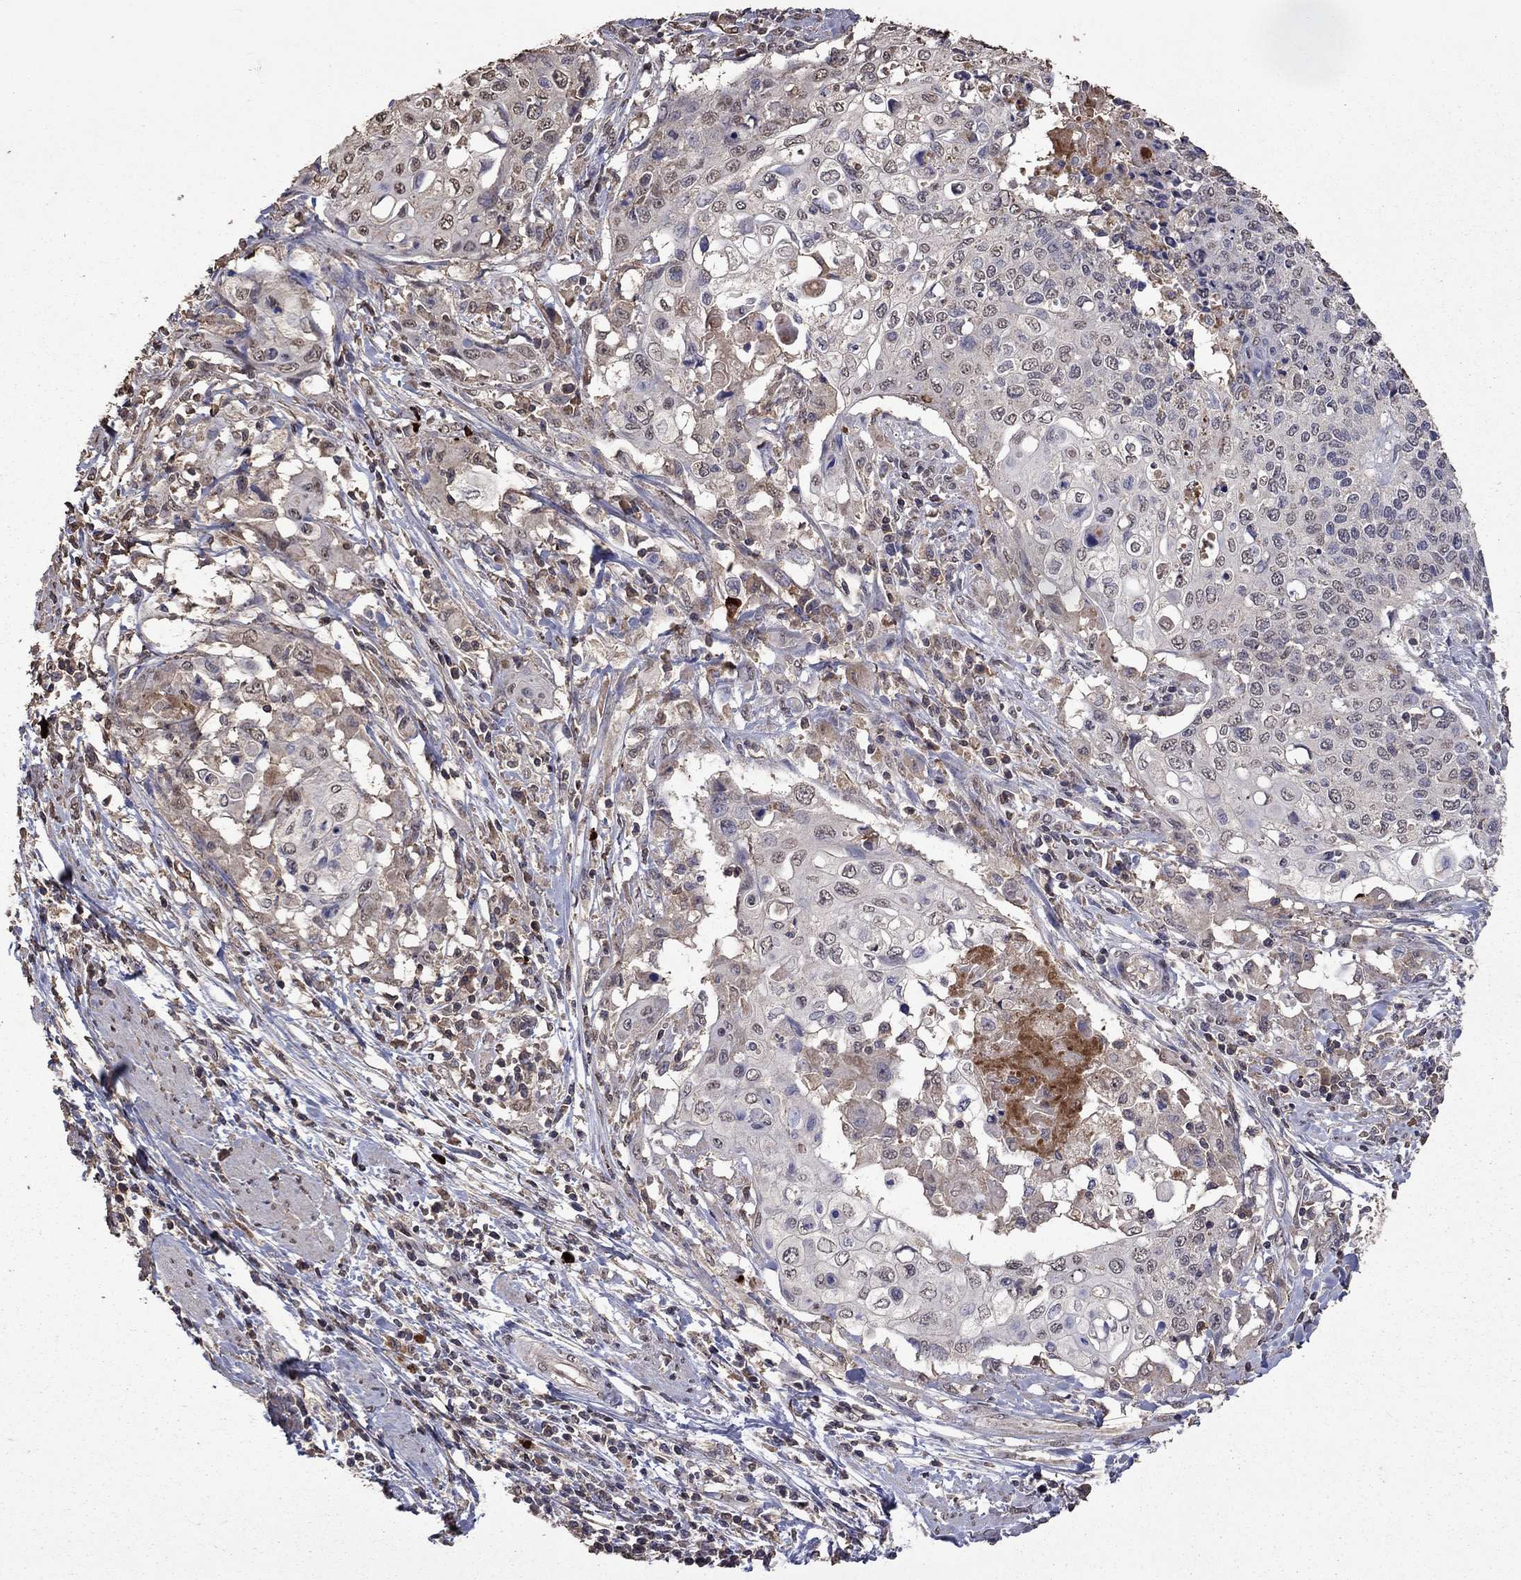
{"staining": {"intensity": "negative", "quantity": "none", "location": "none"}, "tissue": "cervical cancer", "cell_type": "Tumor cells", "image_type": "cancer", "snomed": [{"axis": "morphology", "description": "Squamous cell carcinoma, NOS"}, {"axis": "topography", "description": "Cervix"}], "caption": "This is an immunohistochemistry (IHC) photomicrograph of human squamous cell carcinoma (cervical). There is no positivity in tumor cells.", "gene": "SERPINA5", "patient": {"sex": "female", "age": 39}}